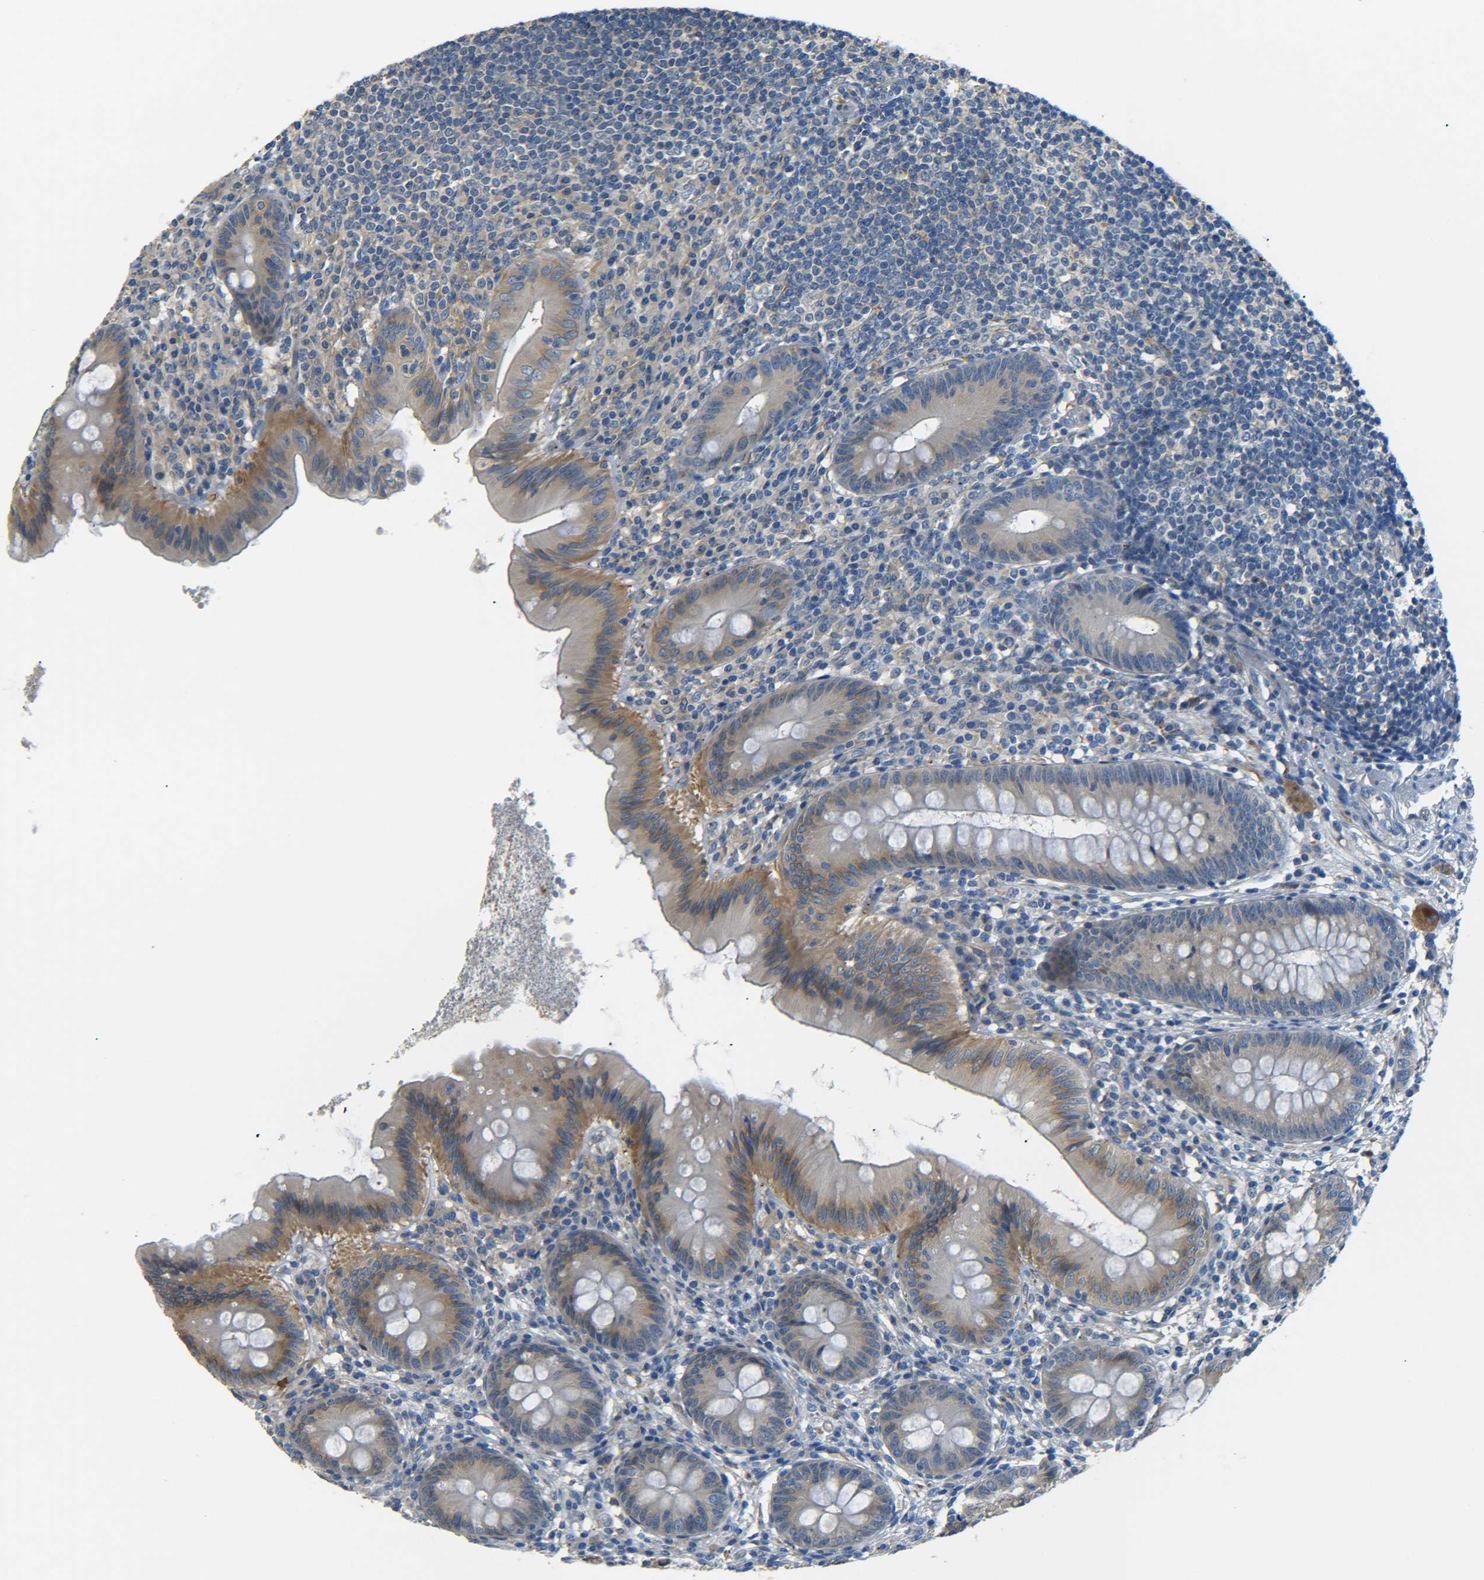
{"staining": {"intensity": "moderate", "quantity": ">75%", "location": "cytoplasmic/membranous"}, "tissue": "appendix", "cell_type": "Glandular cells", "image_type": "normal", "snomed": [{"axis": "morphology", "description": "Normal tissue, NOS"}, {"axis": "topography", "description": "Appendix"}], "caption": "IHC photomicrograph of normal appendix: appendix stained using IHC exhibits medium levels of moderate protein expression localized specifically in the cytoplasmic/membranous of glandular cells, appearing as a cytoplasmic/membranous brown color.", "gene": "LRCH3", "patient": {"sex": "male", "age": 56}}